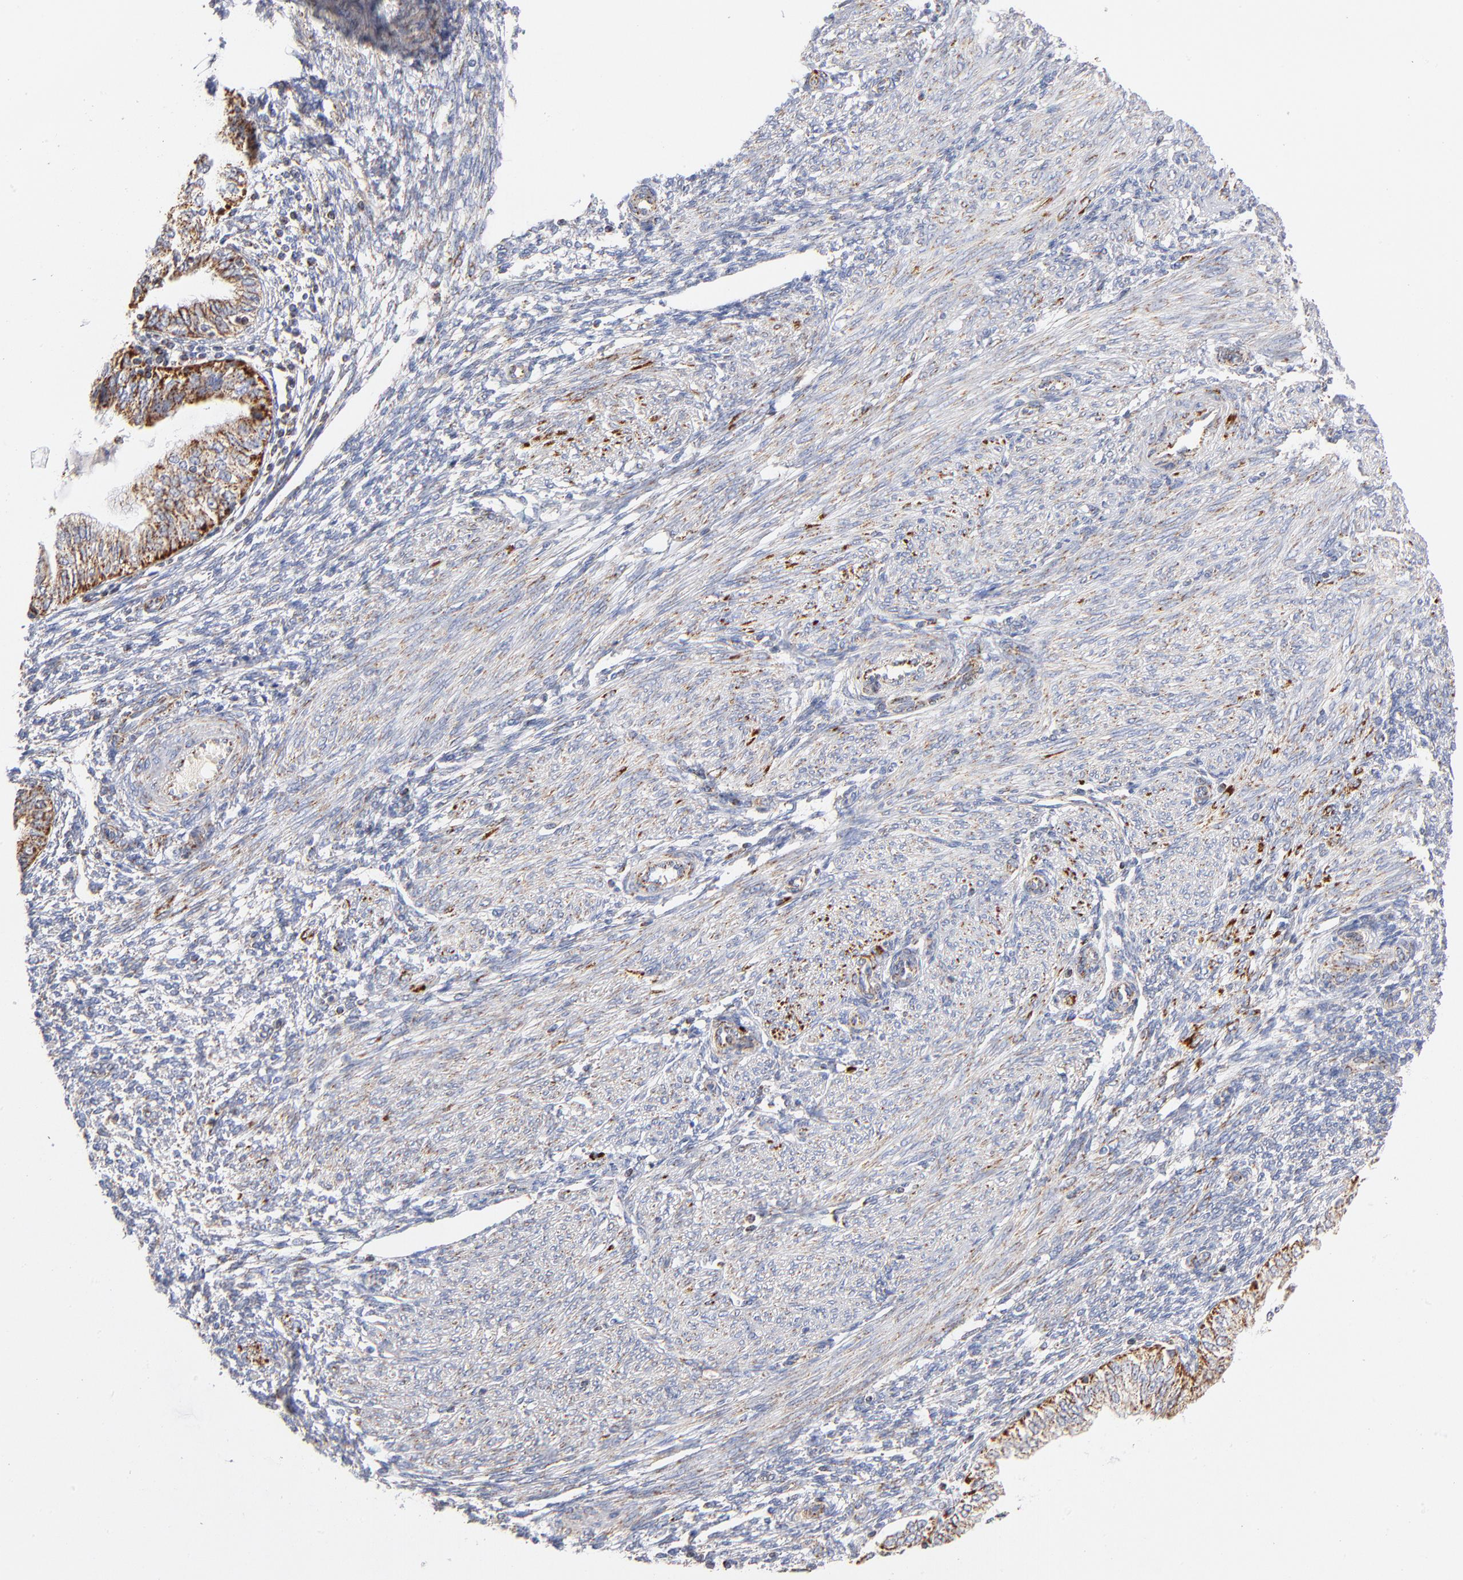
{"staining": {"intensity": "strong", "quantity": ">75%", "location": "cytoplasmic/membranous"}, "tissue": "endometrial cancer", "cell_type": "Tumor cells", "image_type": "cancer", "snomed": [{"axis": "morphology", "description": "Adenocarcinoma, NOS"}, {"axis": "topography", "description": "Endometrium"}], "caption": "Human adenocarcinoma (endometrial) stained with a protein marker shows strong staining in tumor cells.", "gene": "DLAT", "patient": {"sex": "female", "age": 51}}